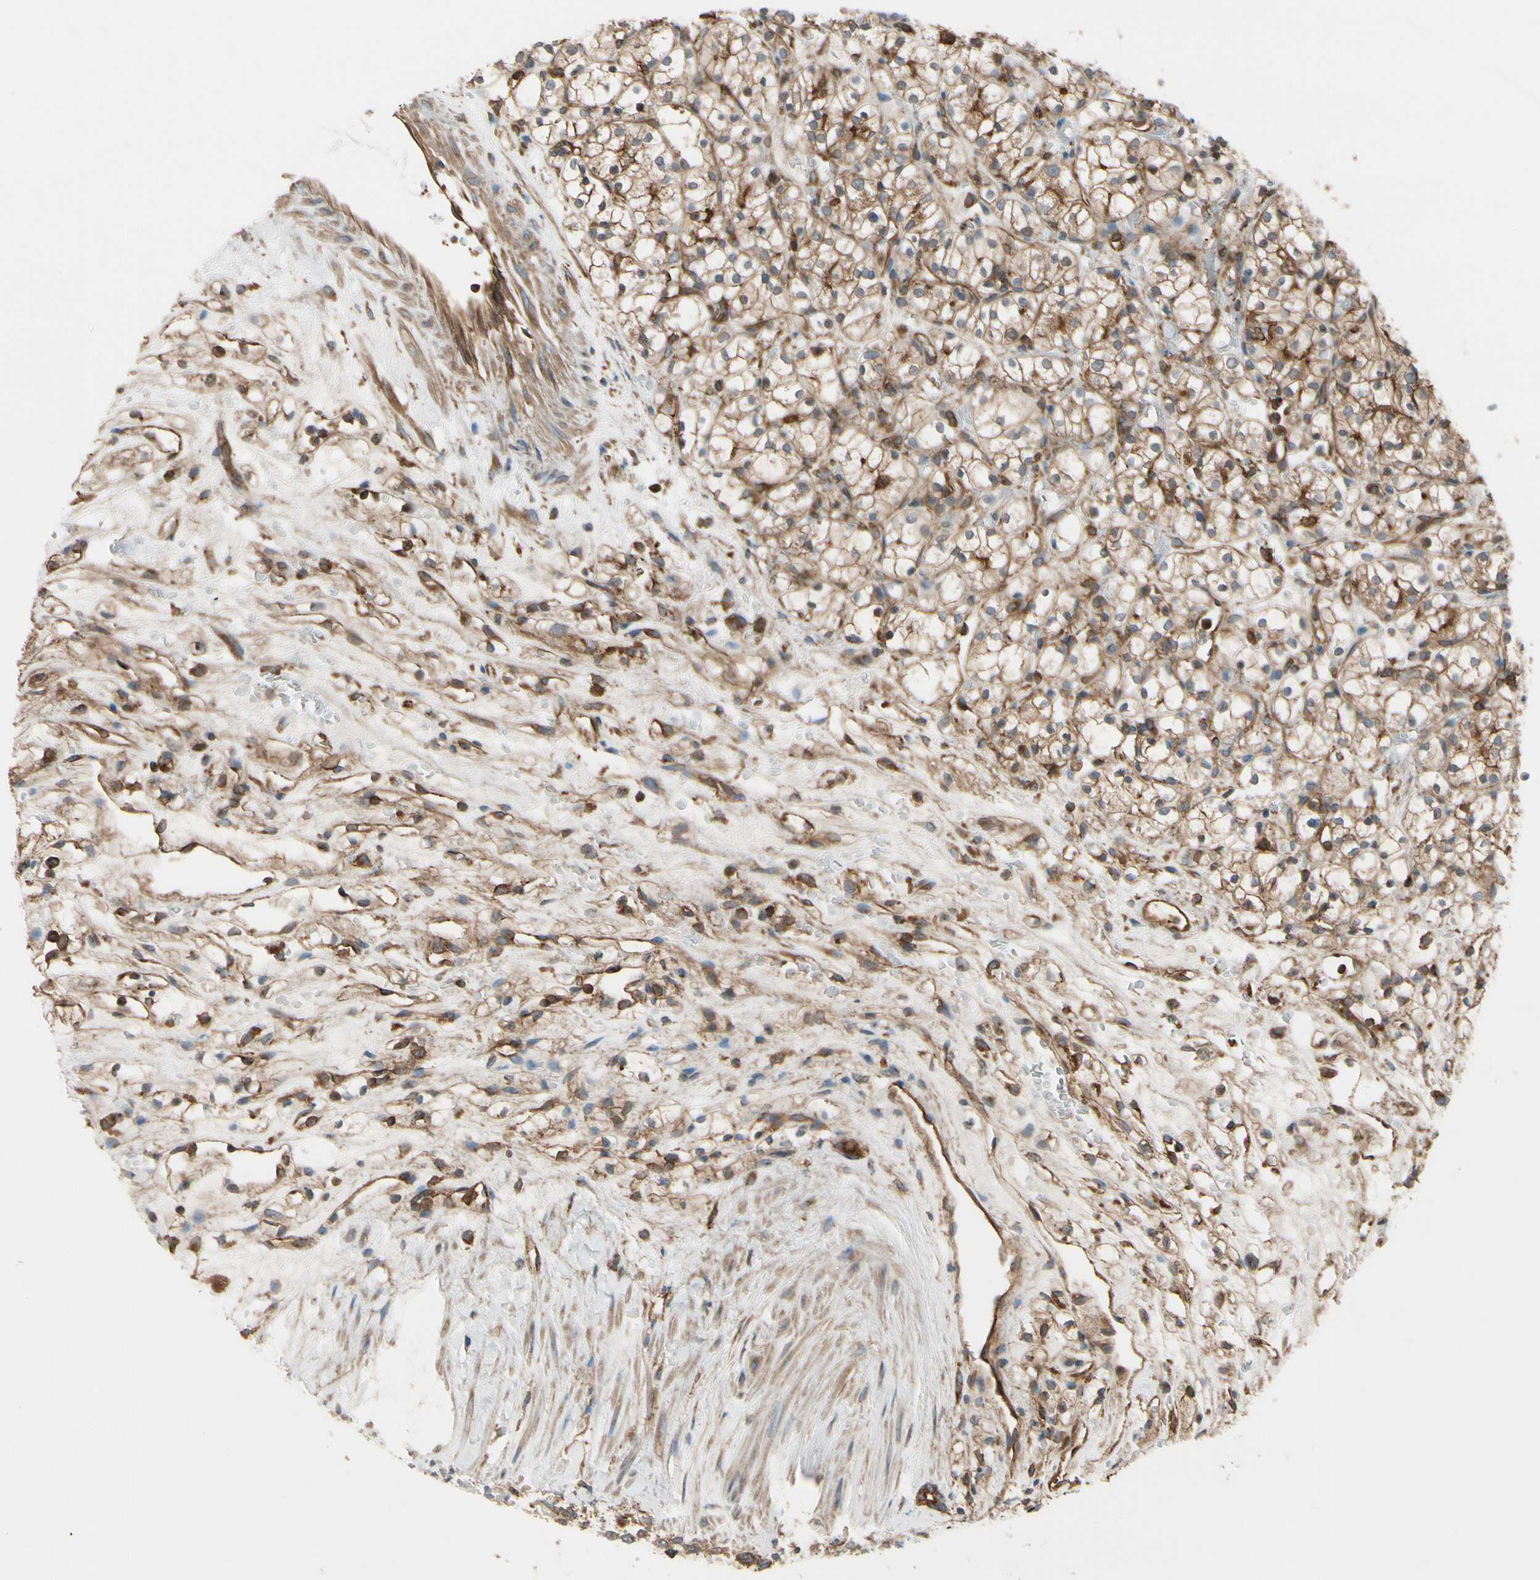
{"staining": {"intensity": "moderate", "quantity": "25%-75%", "location": "cytoplasmic/membranous"}, "tissue": "renal cancer", "cell_type": "Tumor cells", "image_type": "cancer", "snomed": [{"axis": "morphology", "description": "Adenocarcinoma, NOS"}, {"axis": "topography", "description": "Kidney"}], "caption": "Tumor cells reveal moderate cytoplasmic/membranous expression in about 25%-75% of cells in adenocarcinoma (renal). (IHC, brightfield microscopy, high magnification).", "gene": "EPS15", "patient": {"sex": "female", "age": 60}}